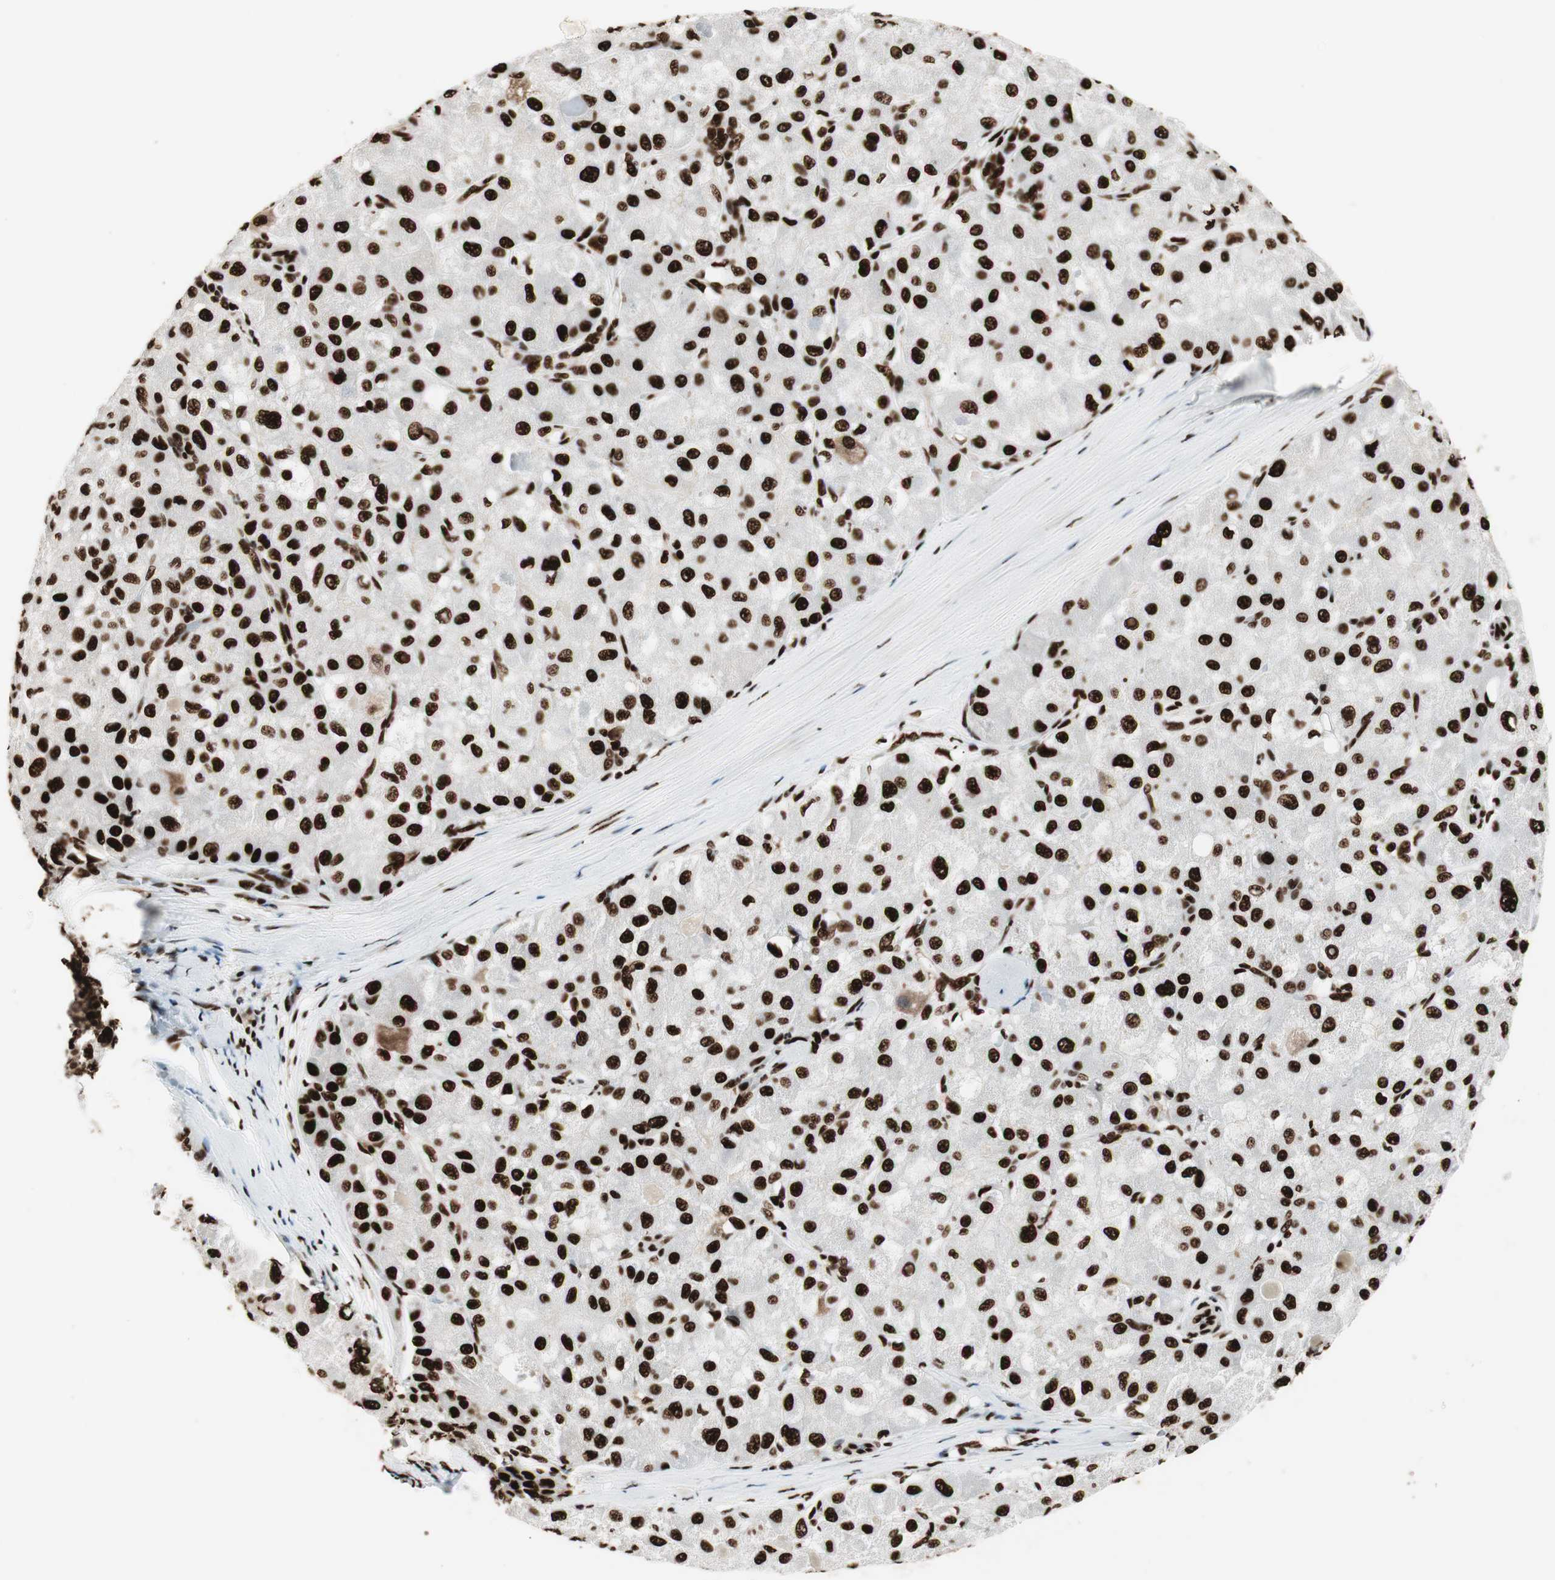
{"staining": {"intensity": "strong", "quantity": ">75%", "location": "nuclear"}, "tissue": "liver cancer", "cell_type": "Tumor cells", "image_type": "cancer", "snomed": [{"axis": "morphology", "description": "Carcinoma, Hepatocellular, NOS"}, {"axis": "topography", "description": "Liver"}], "caption": "A photomicrograph of human liver cancer (hepatocellular carcinoma) stained for a protein demonstrates strong nuclear brown staining in tumor cells.", "gene": "PSME3", "patient": {"sex": "male", "age": 80}}